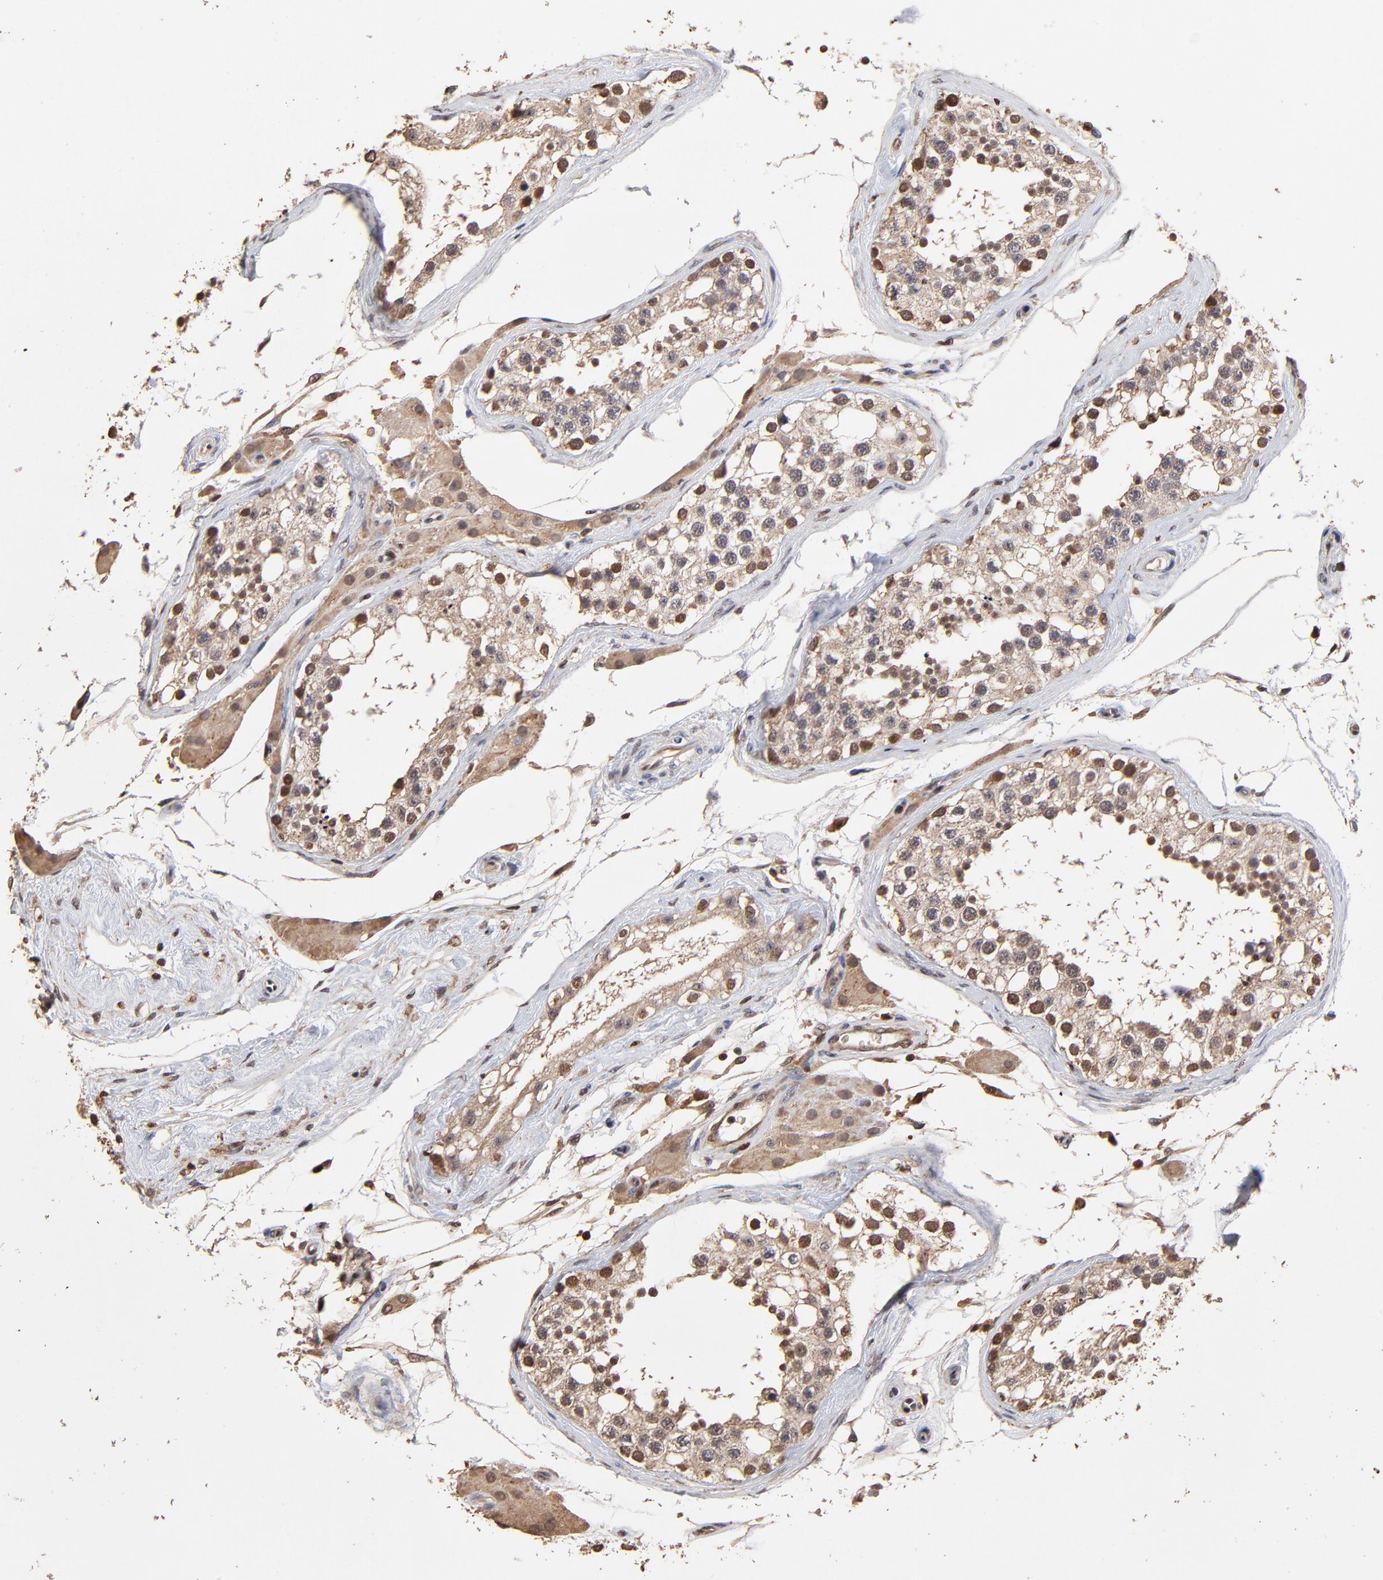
{"staining": {"intensity": "moderate", "quantity": "25%-75%", "location": "nuclear"}, "tissue": "testis", "cell_type": "Cells in seminiferous ducts", "image_type": "normal", "snomed": [{"axis": "morphology", "description": "Normal tissue, NOS"}, {"axis": "topography", "description": "Testis"}], "caption": "The image exhibits a brown stain indicating the presence of a protein in the nuclear of cells in seminiferous ducts in testis.", "gene": "CASP1", "patient": {"sex": "male", "age": 68}}